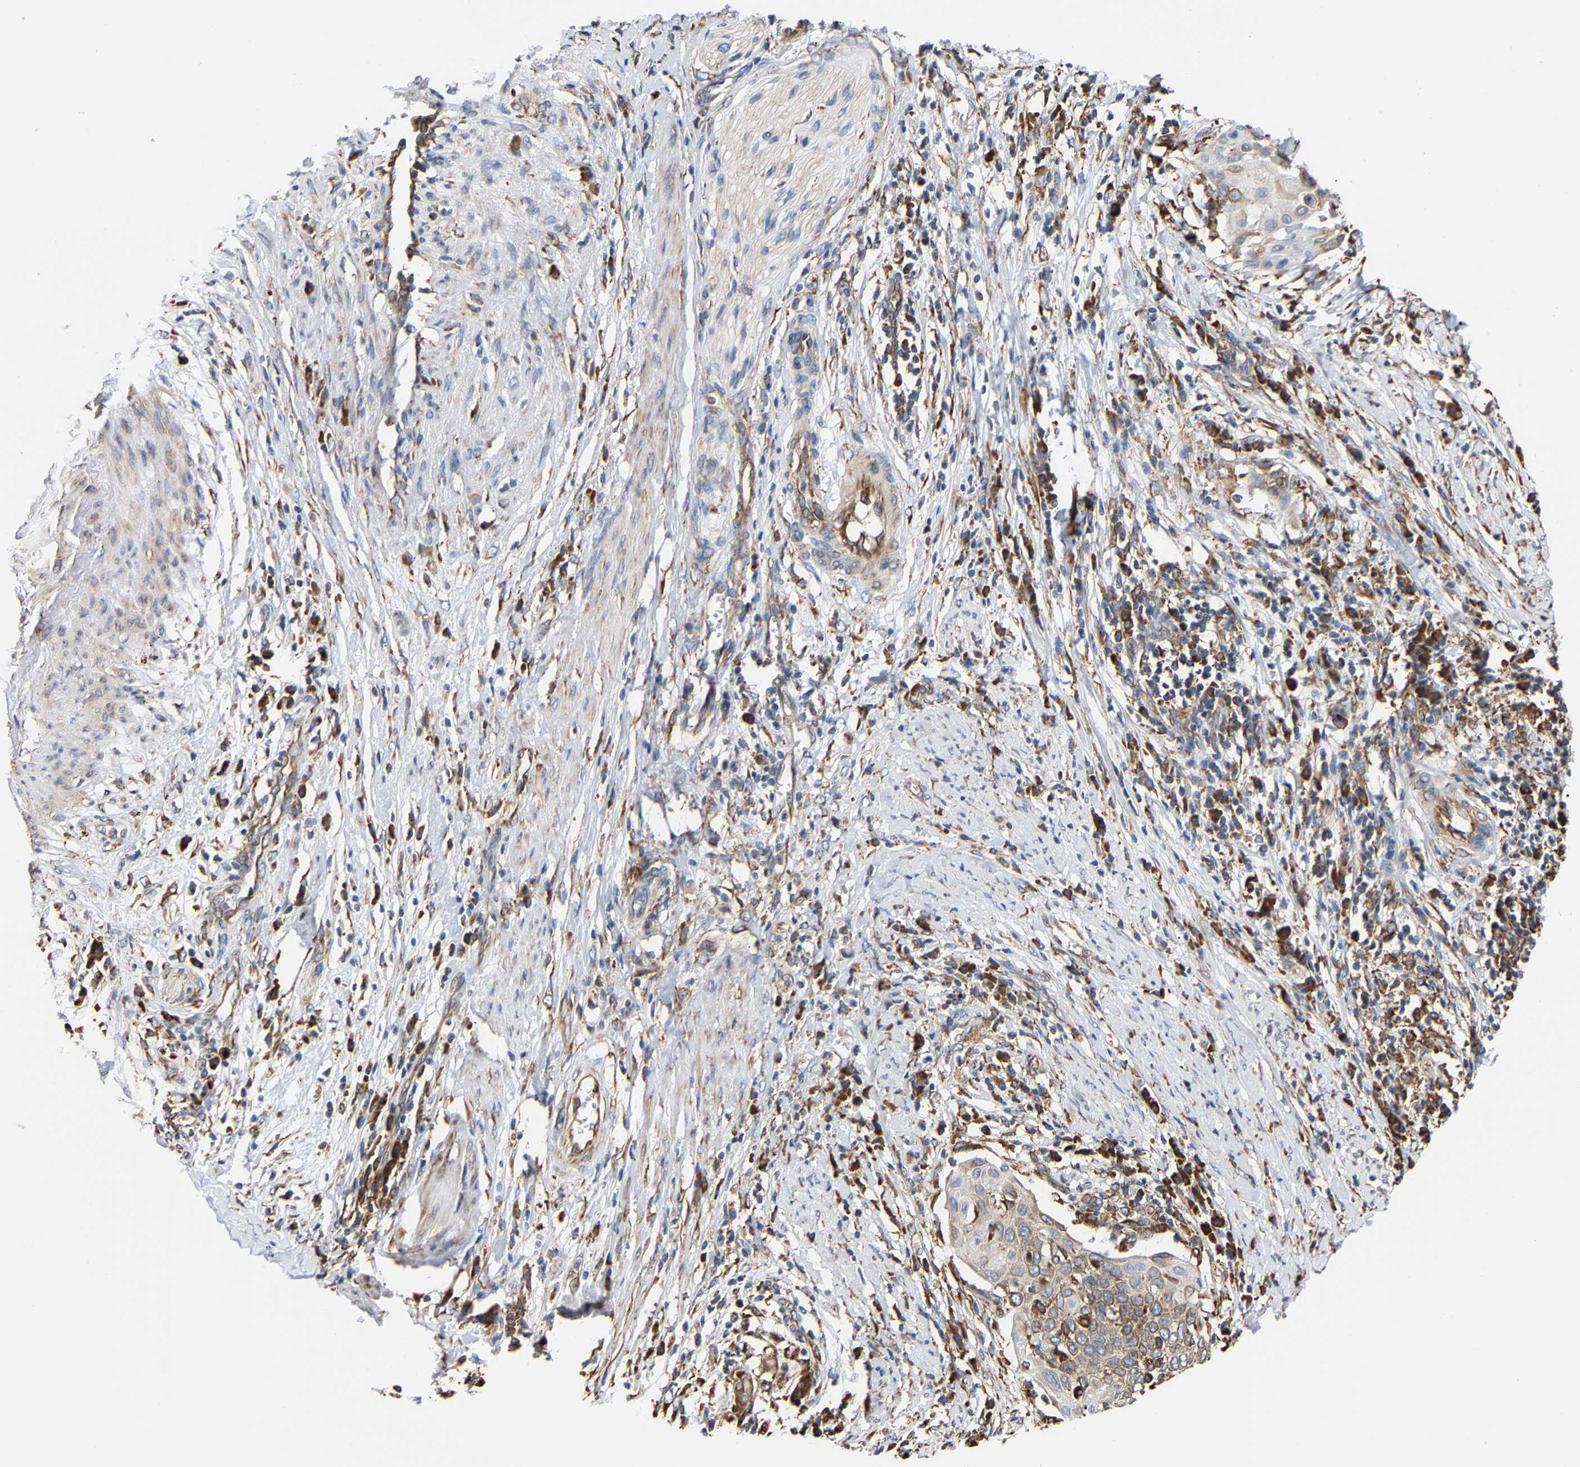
{"staining": {"intensity": "weak", "quantity": "<25%", "location": "cytoplasmic/membranous"}, "tissue": "cervical cancer", "cell_type": "Tumor cells", "image_type": "cancer", "snomed": [{"axis": "morphology", "description": "Squamous cell carcinoma, NOS"}, {"axis": "topography", "description": "Cervix"}], "caption": "Cervical cancer (squamous cell carcinoma) stained for a protein using immunohistochemistry displays no expression tumor cells.", "gene": "ARAP1", "patient": {"sex": "female", "age": 39}}